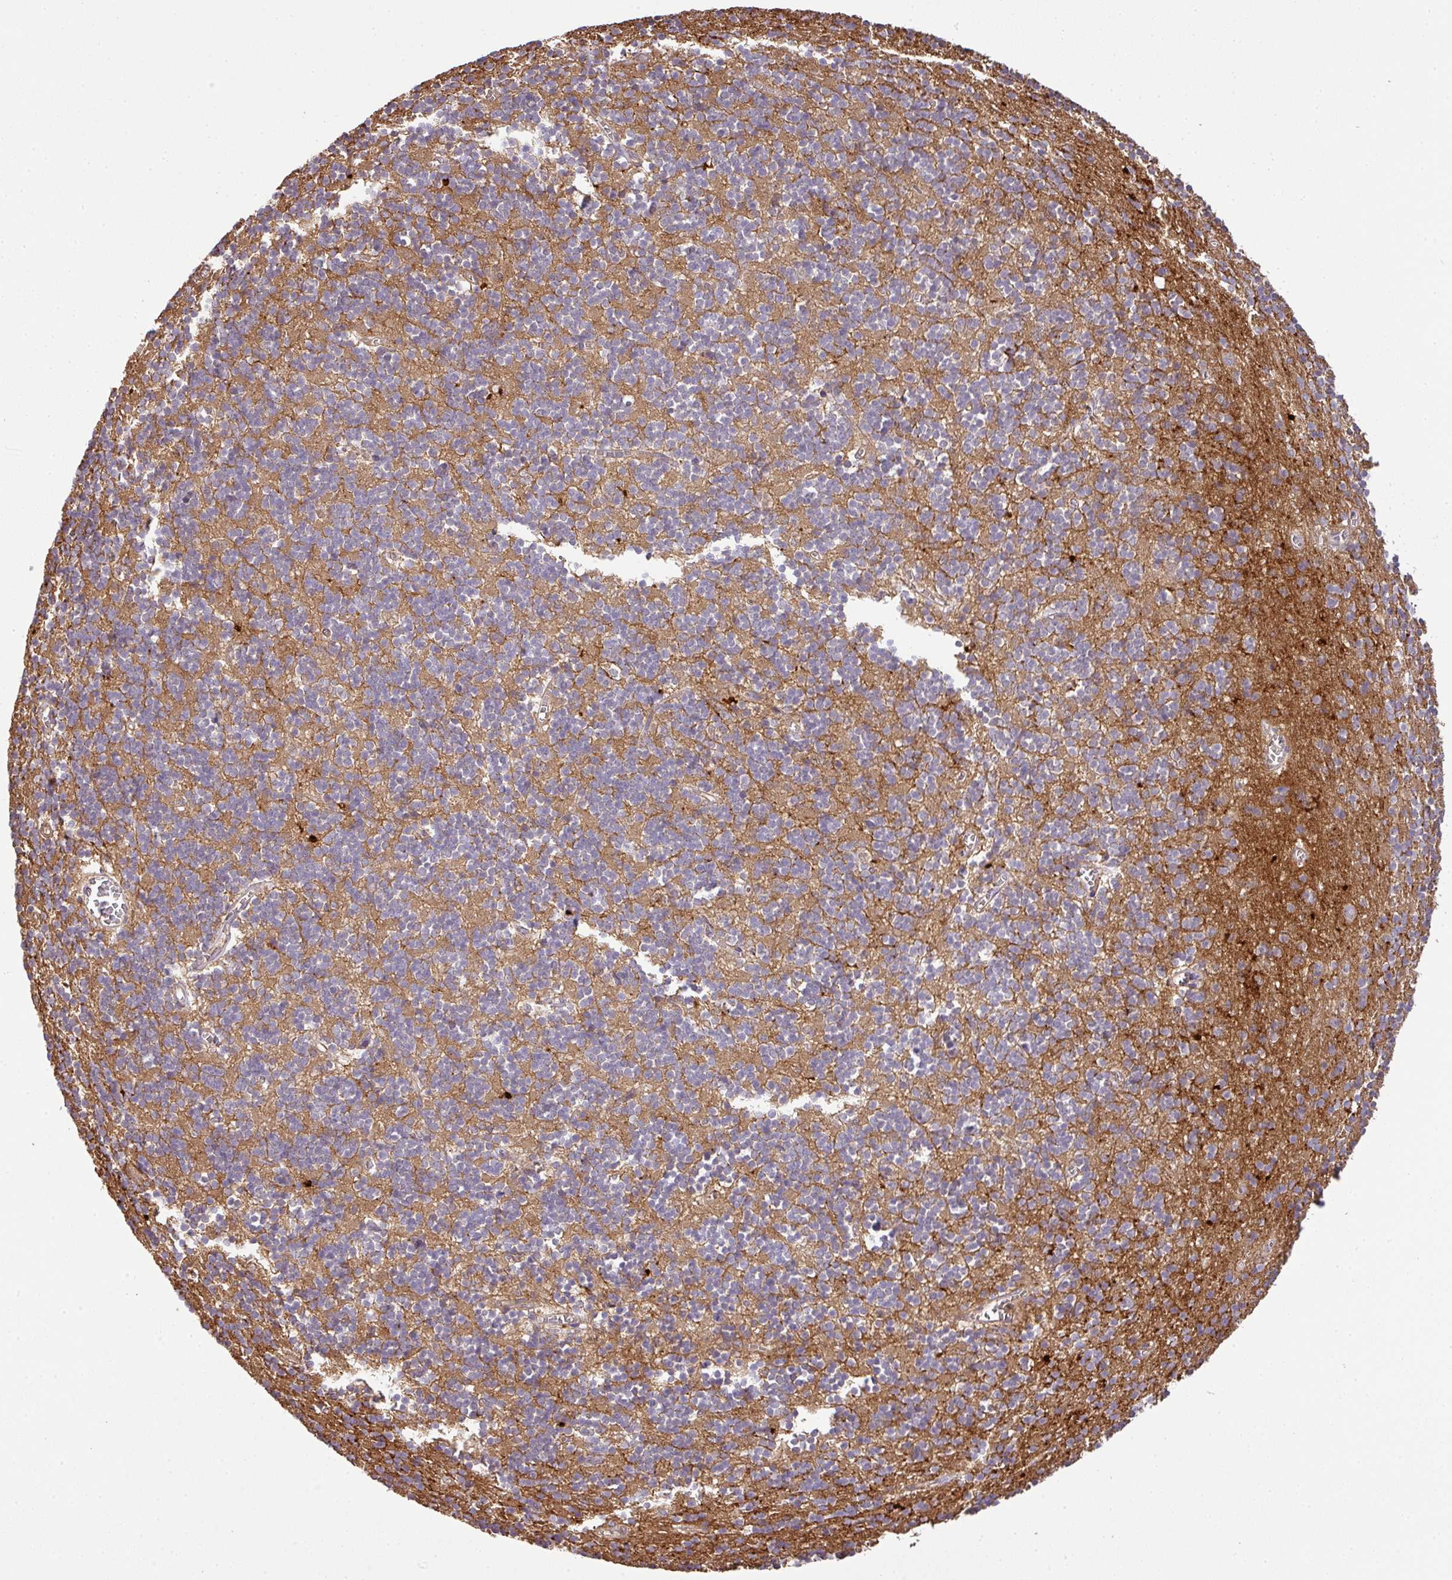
{"staining": {"intensity": "moderate", "quantity": "25%-75%", "location": "cytoplasmic/membranous"}, "tissue": "cerebellum", "cell_type": "Cells in granular layer", "image_type": "normal", "snomed": [{"axis": "morphology", "description": "Normal tissue, NOS"}, {"axis": "topography", "description": "Cerebellum"}], "caption": "An IHC image of benign tissue is shown. Protein staining in brown labels moderate cytoplasmic/membranous positivity in cerebellum within cells in granular layer. (DAB (3,3'-diaminobenzidine) IHC, brown staining for protein, blue staining for nuclei).", "gene": "VENTX", "patient": {"sex": "male", "age": 54}}